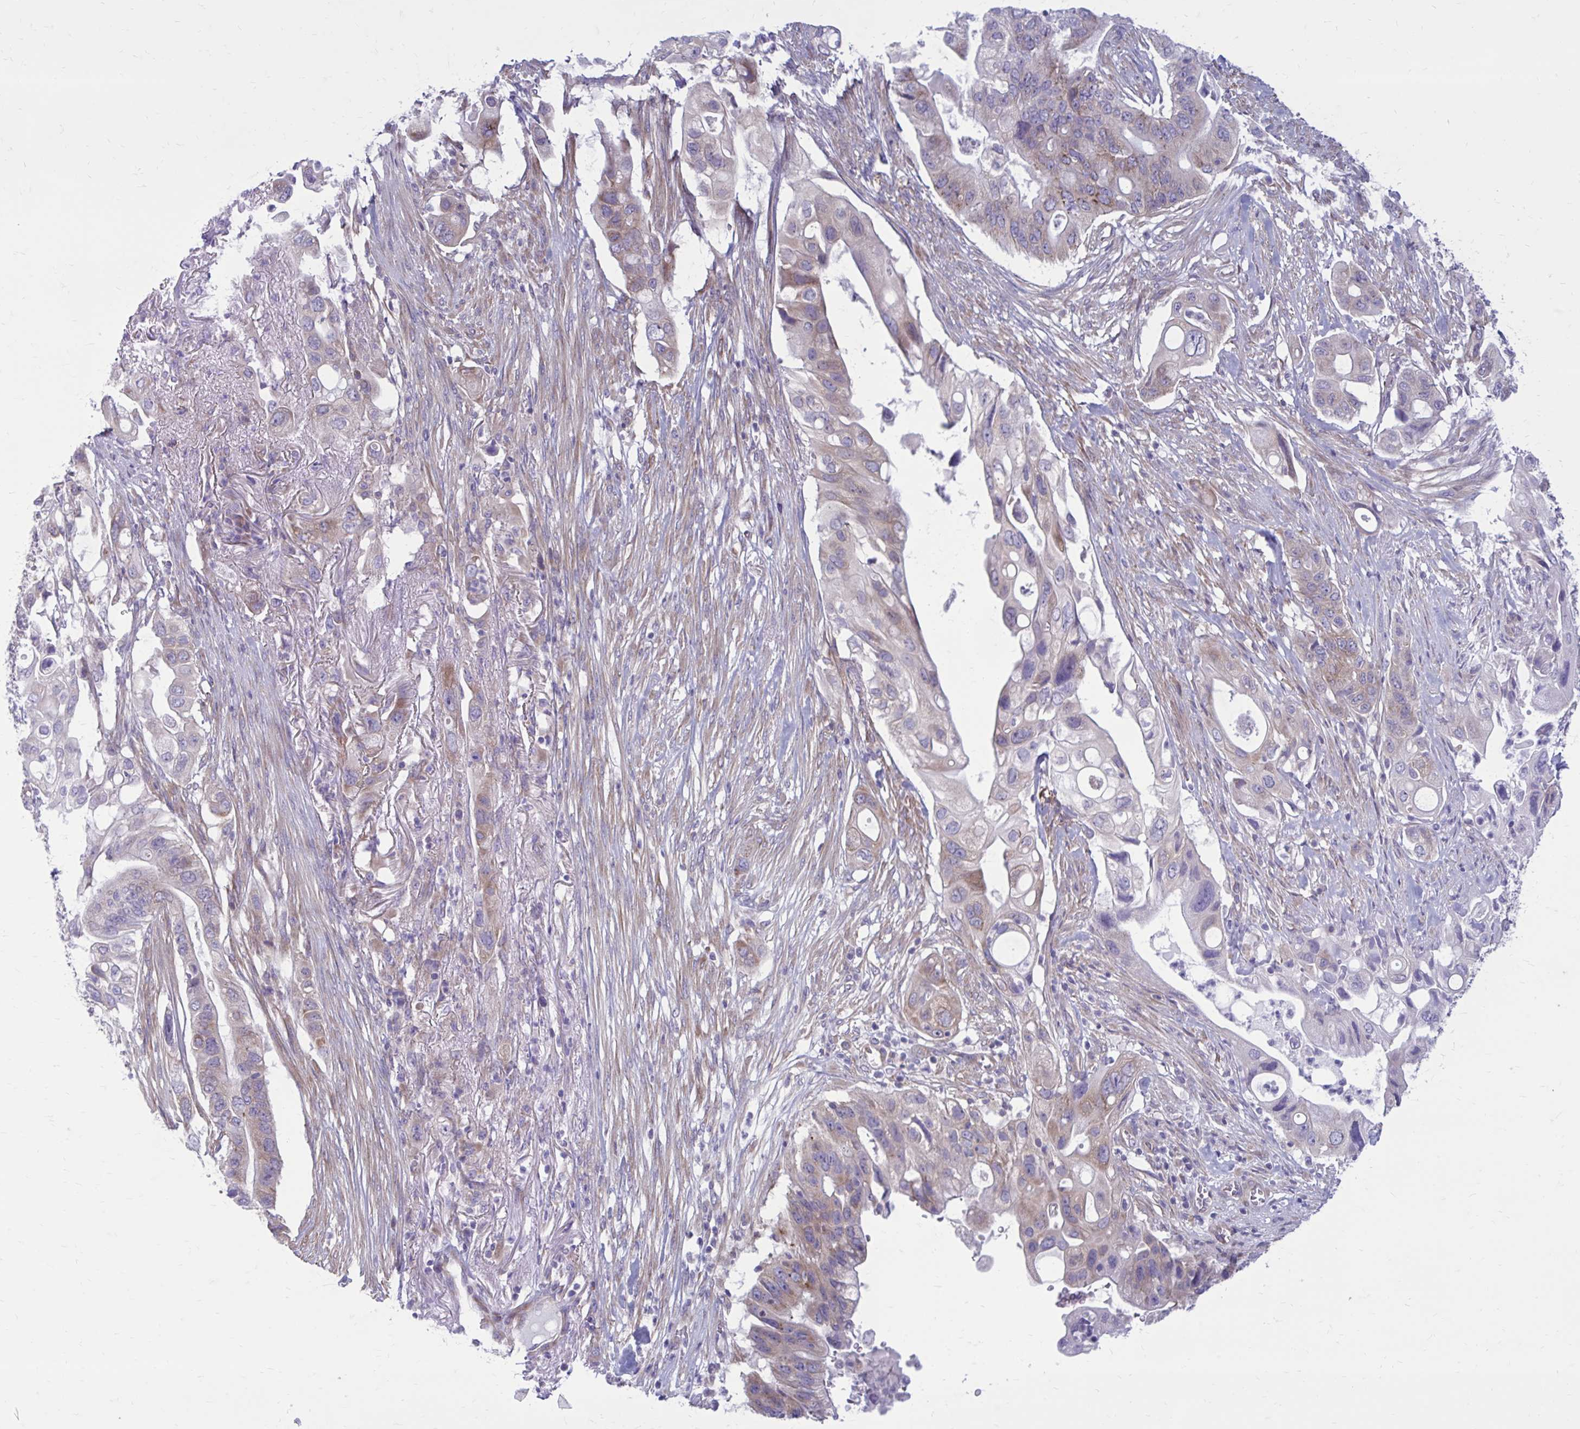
{"staining": {"intensity": "weak", "quantity": "25%-75%", "location": "cytoplasmic/membranous"}, "tissue": "pancreatic cancer", "cell_type": "Tumor cells", "image_type": "cancer", "snomed": [{"axis": "morphology", "description": "Adenocarcinoma, NOS"}, {"axis": "topography", "description": "Pancreas"}], "caption": "Immunohistochemical staining of human pancreatic adenocarcinoma displays low levels of weak cytoplasmic/membranous protein positivity in approximately 25%-75% of tumor cells. (DAB (3,3'-diaminobenzidine) = brown stain, brightfield microscopy at high magnification).", "gene": "GIGYF2", "patient": {"sex": "female", "age": 72}}